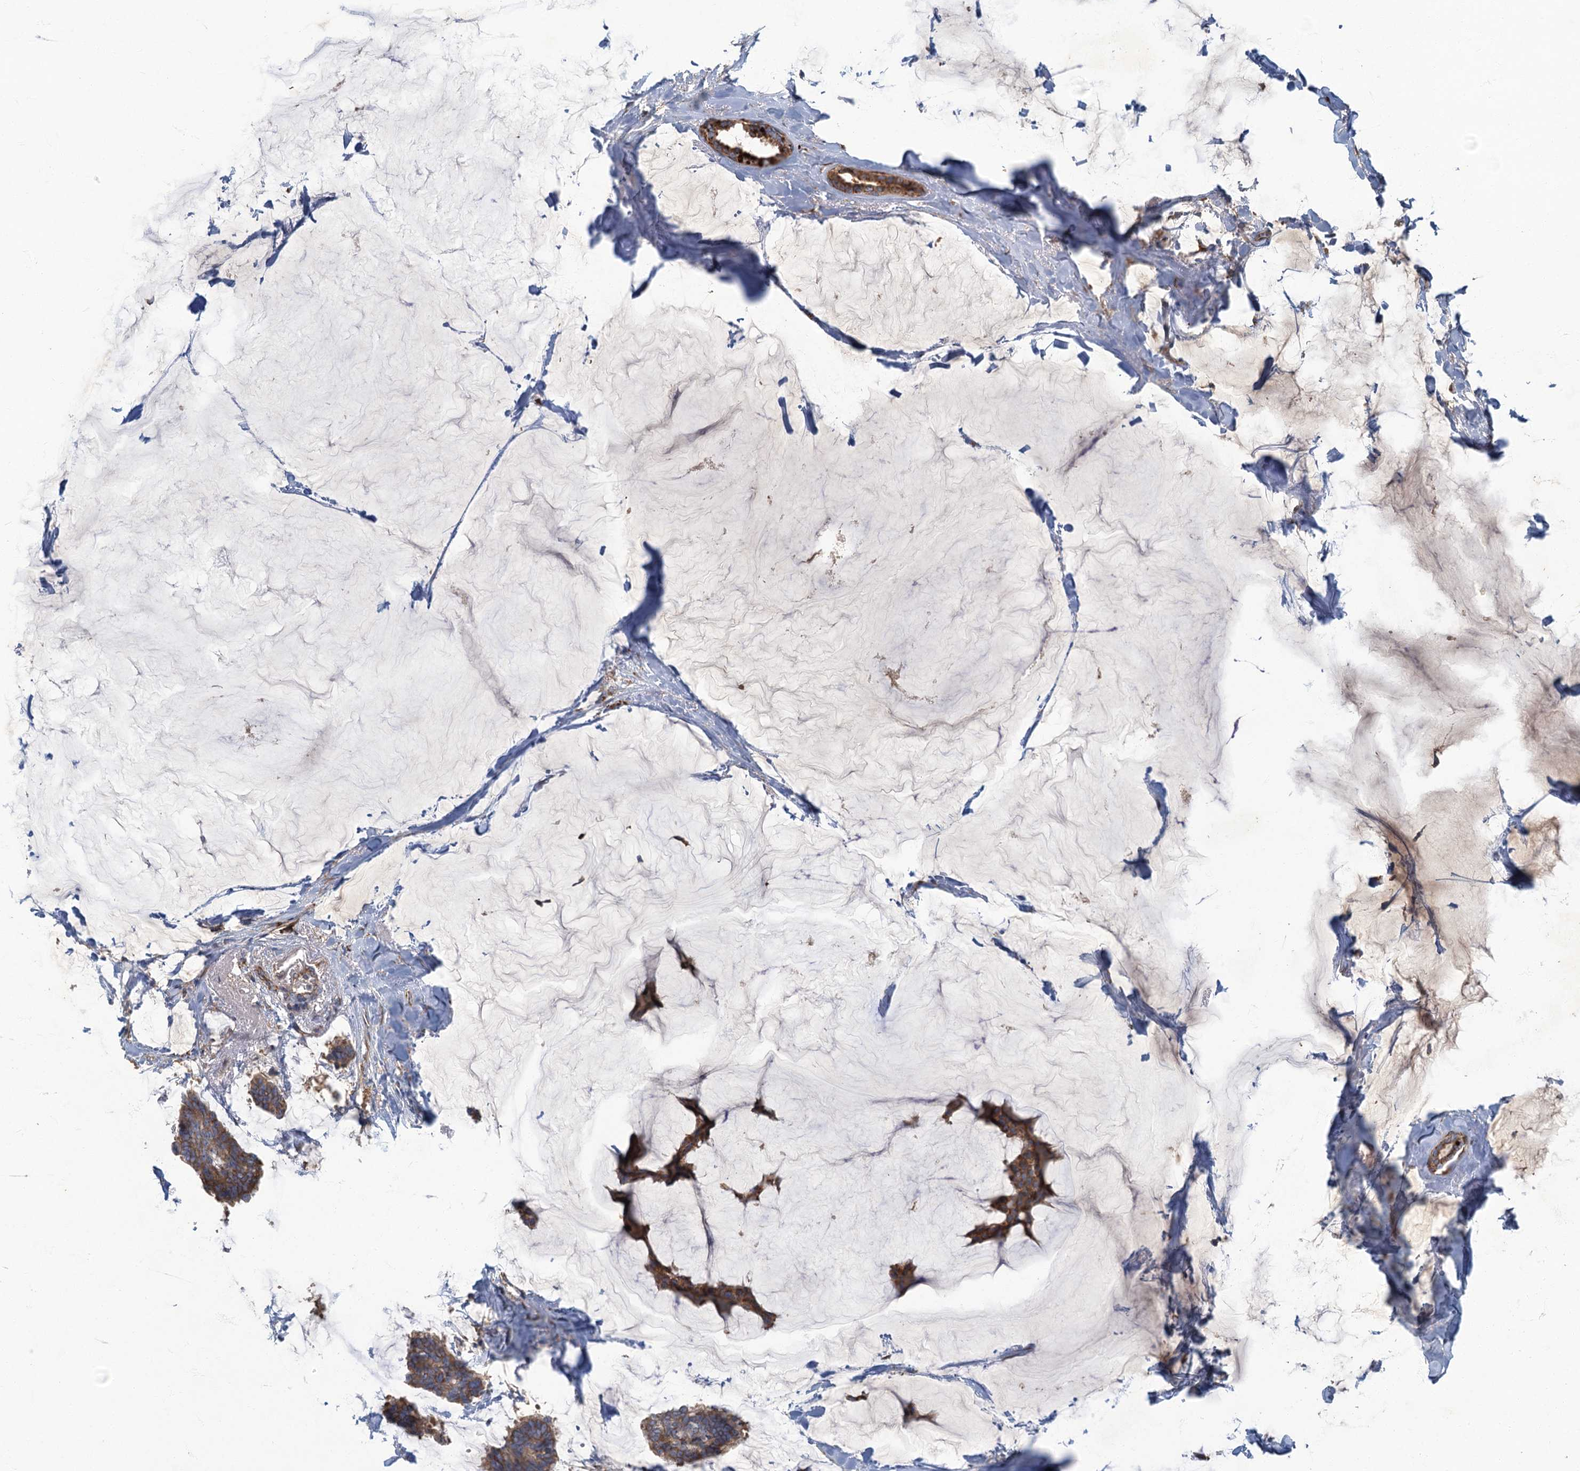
{"staining": {"intensity": "moderate", "quantity": ">75%", "location": "cytoplasmic/membranous"}, "tissue": "breast cancer", "cell_type": "Tumor cells", "image_type": "cancer", "snomed": [{"axis": "morphology", "description": "Duct carcinoma"}, {"axis": "topography", "description": "Breast"}], "caption": "A photomicrograph showing moderate cytoplasmic/membranous staining in about >75% of tumor cells in breast intraductal carcinoma, as visualized by brown immunohistochemical staining.", "gene": "SPDYC", "patient": {"sex": "female", "age": 93}}